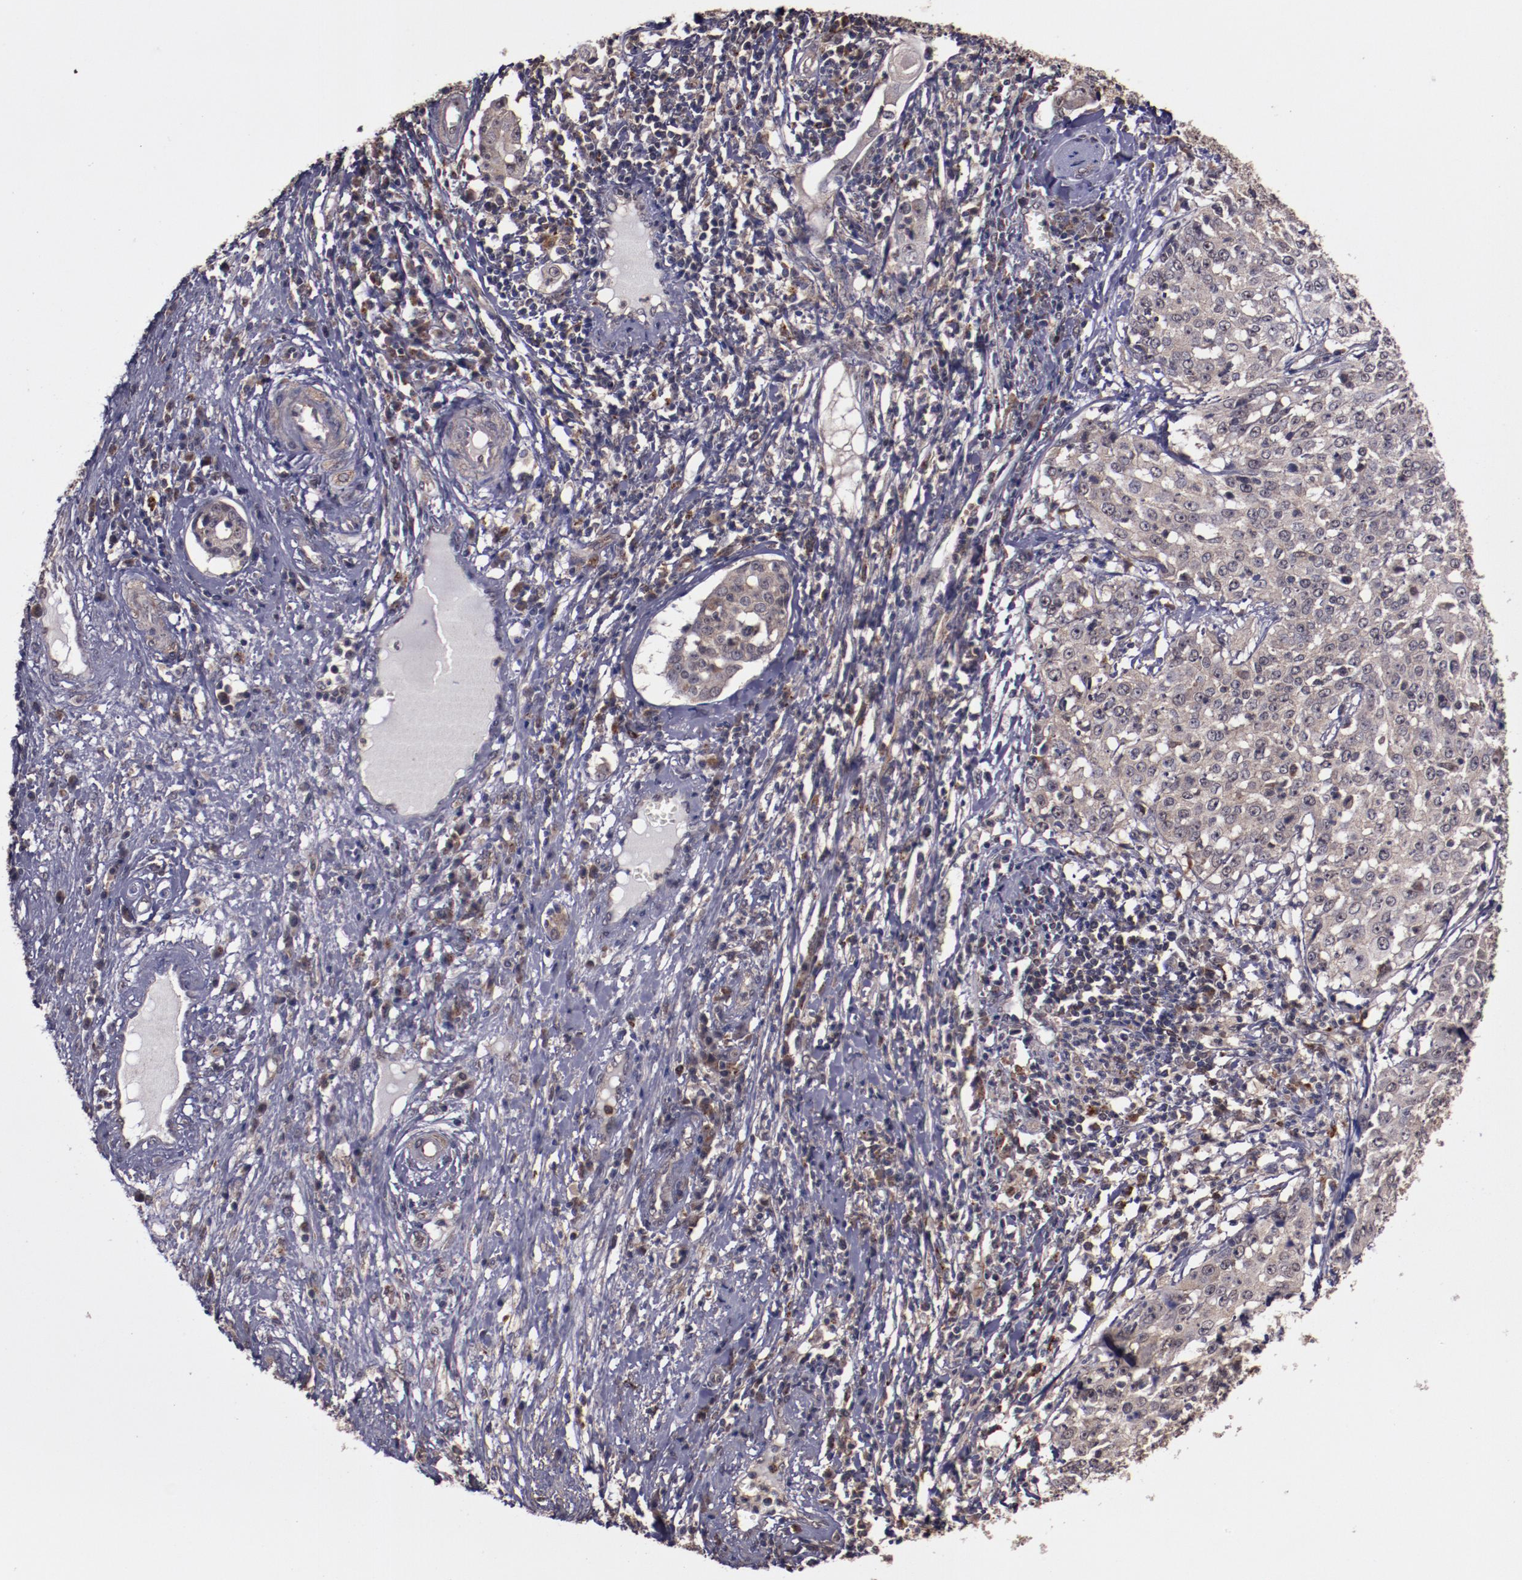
{"staining": {"intensity": "weak", "quantity": ">75%", "location": "cytoplasmic/membranous"}, "tissue": "cervical cancer", "cell_type": "Tumor cells", "image_type": "cancer", "snomed": [{"axis": "morphology", "description": "Squamous cell carcinoma, NOS"}, {"axis": "topography", "description": "Cervix"}], "caption": "Protein staining reveals weak cytoplasmic/membranous positivity in approximately >75% of tumor cells in cervical squamous cell carcinoma.", "gene": "FTSJ1", "patient": {"sex": "female", "age": 39}}